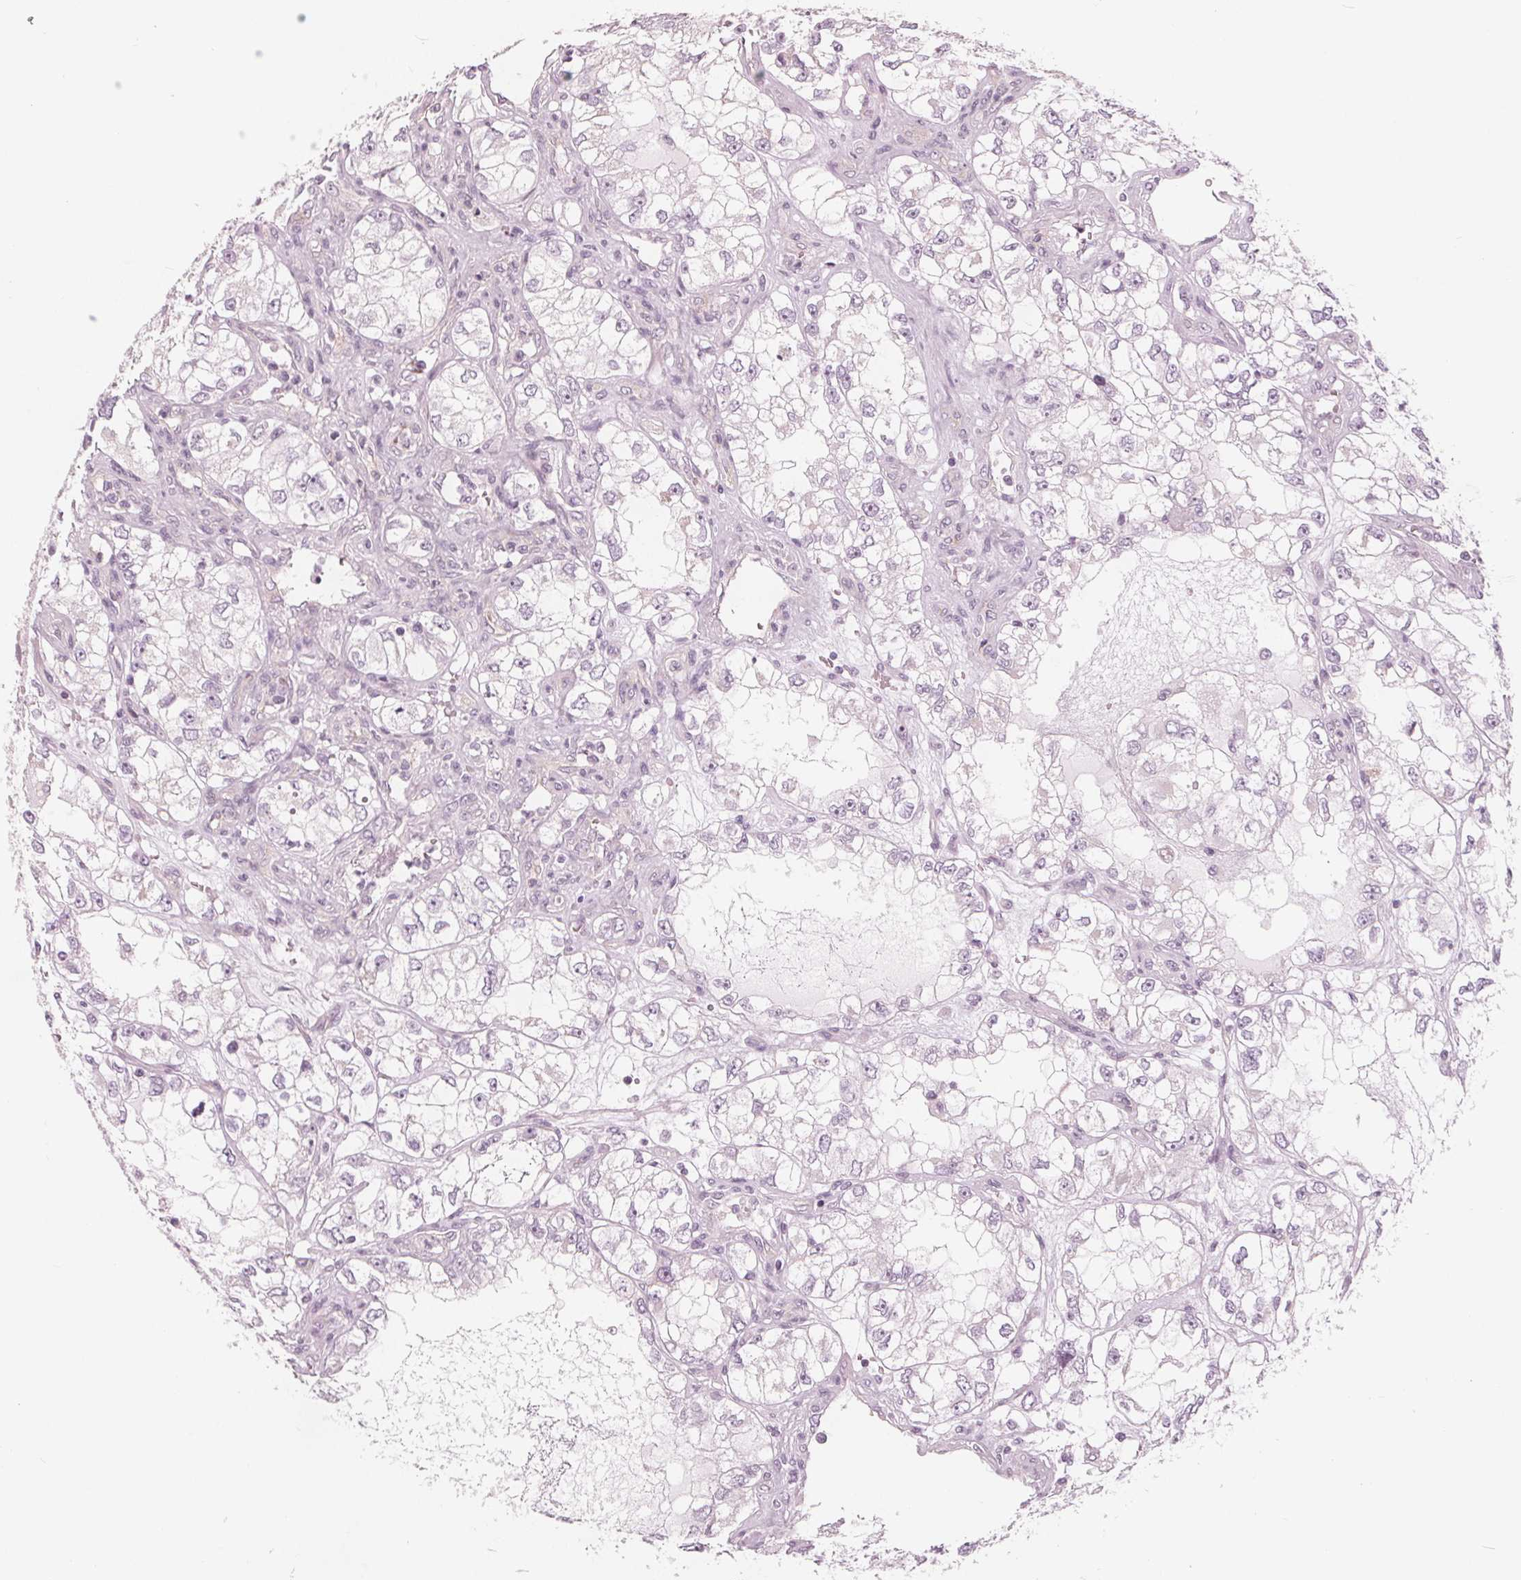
{"staining": {"intensity": "negative", "quantity": "none", "location": "none"}, "tissue": "renal cancer", "cell_type": "Tumor cells", "image_type": "cancer", "snomed": [{"axis": "morphology", "description": "Adenocarcinoma, NOS"}, {"axis": "topography", "description": "Kidney"}], "caption": "Renal cancer (adenocarcinoma) stained for a protein using immunohistochemistry exhibits no staining tumor cells.", "gene": "BRSK1", "patient": {"sex": "female", "age": 59}}